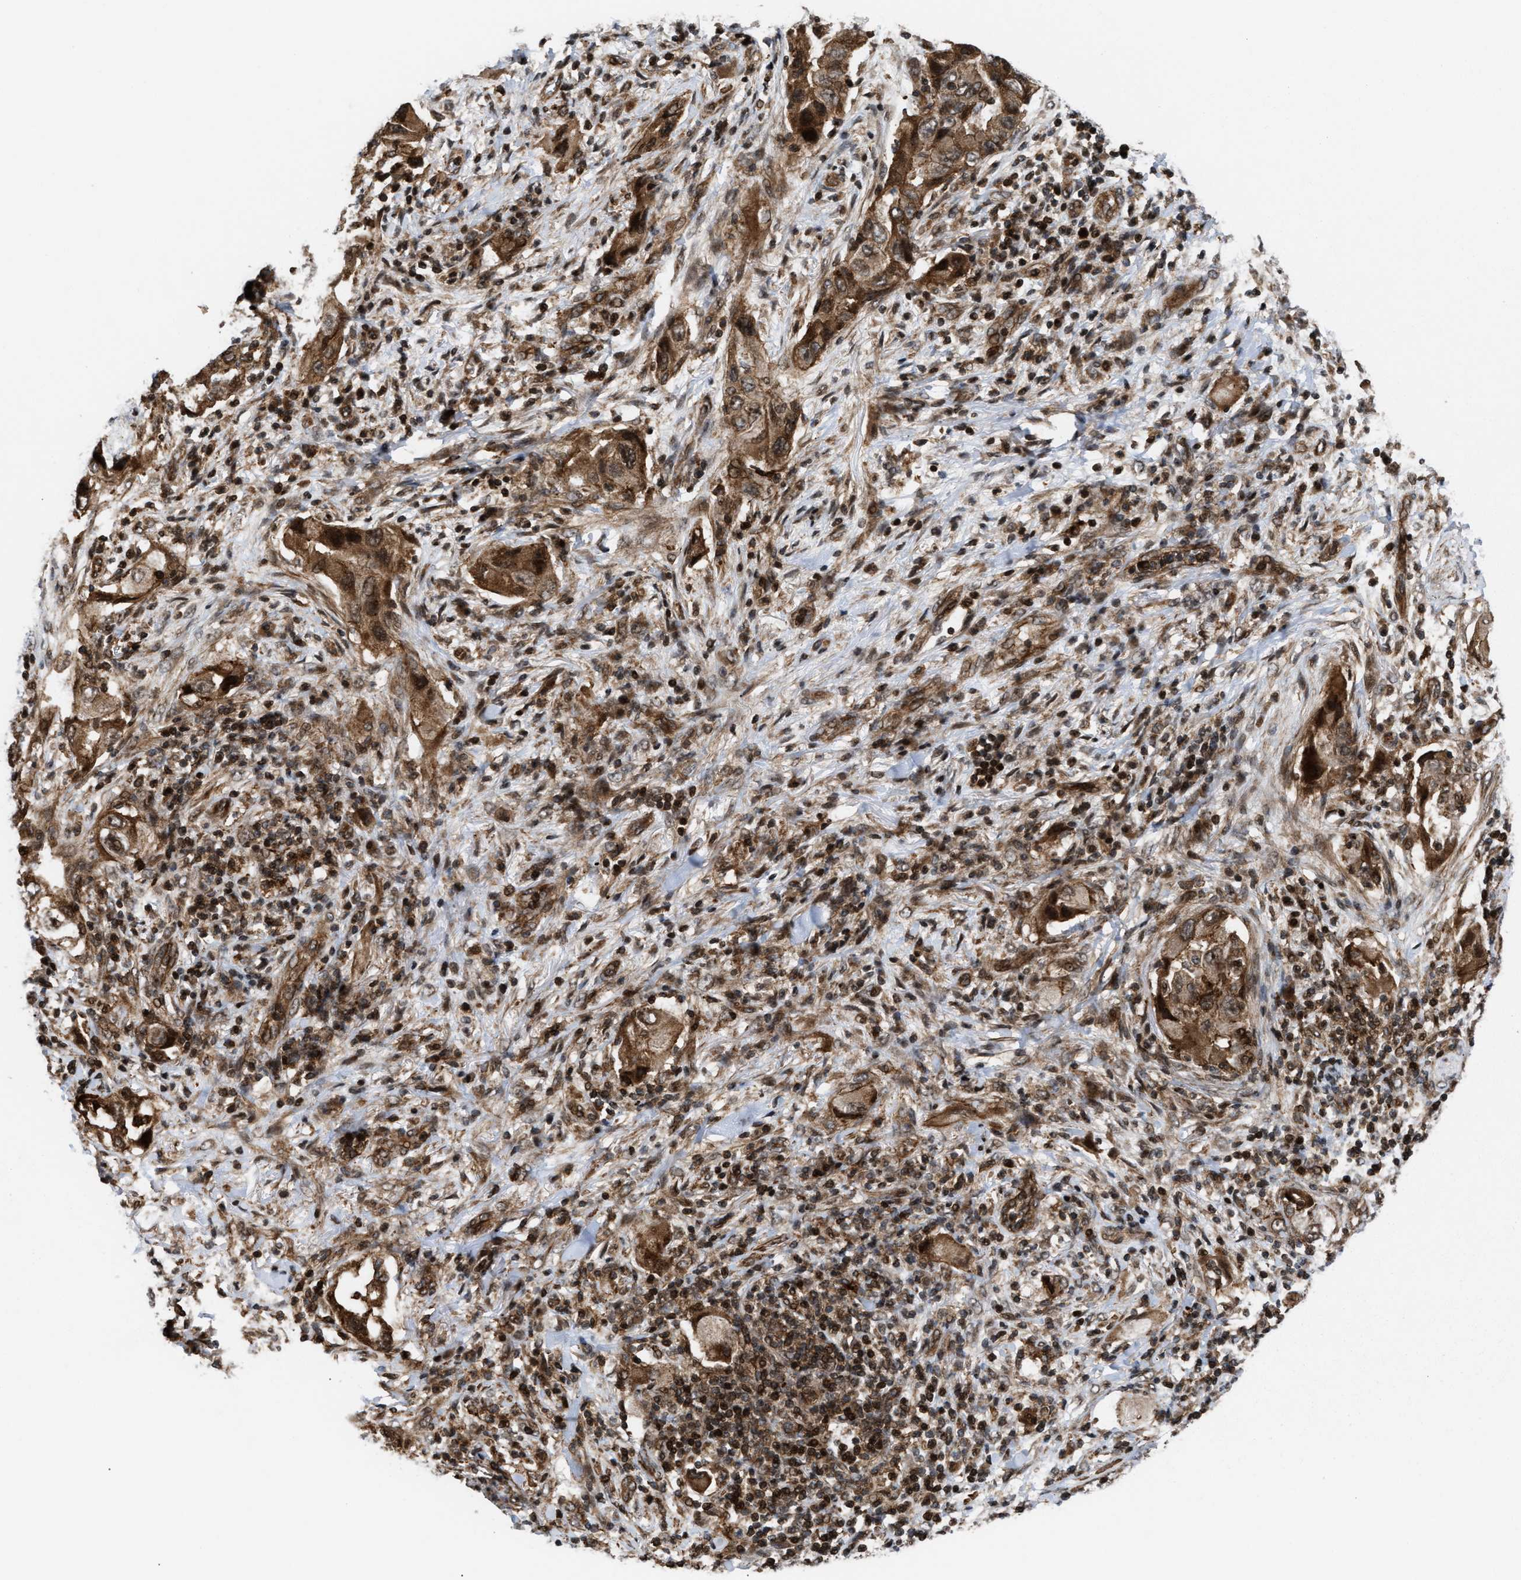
{"staining": {"intensity": "moderate", "quantity": ">75%", "location": "cytoplasmic/membranous,nuclear"}, "tissue": "lung cancer", "cell_type": "Tumor cells", "image_type": "cancer", "snomed": [{"axis": "morphology", "description": "Adenocarcinoma, NOS"}, {"axis": "topography", "description": "Lung"}], "caption": "Immunohistochemistry (IHC) of human adenocarcinoma (lung) displays medium levels of moderate cytoplasmic/membranous and nuclear positivity in approximately >75% of tumor cells.", "gene": "STAU2", "patient": {"sex": "female", "age": 65}}